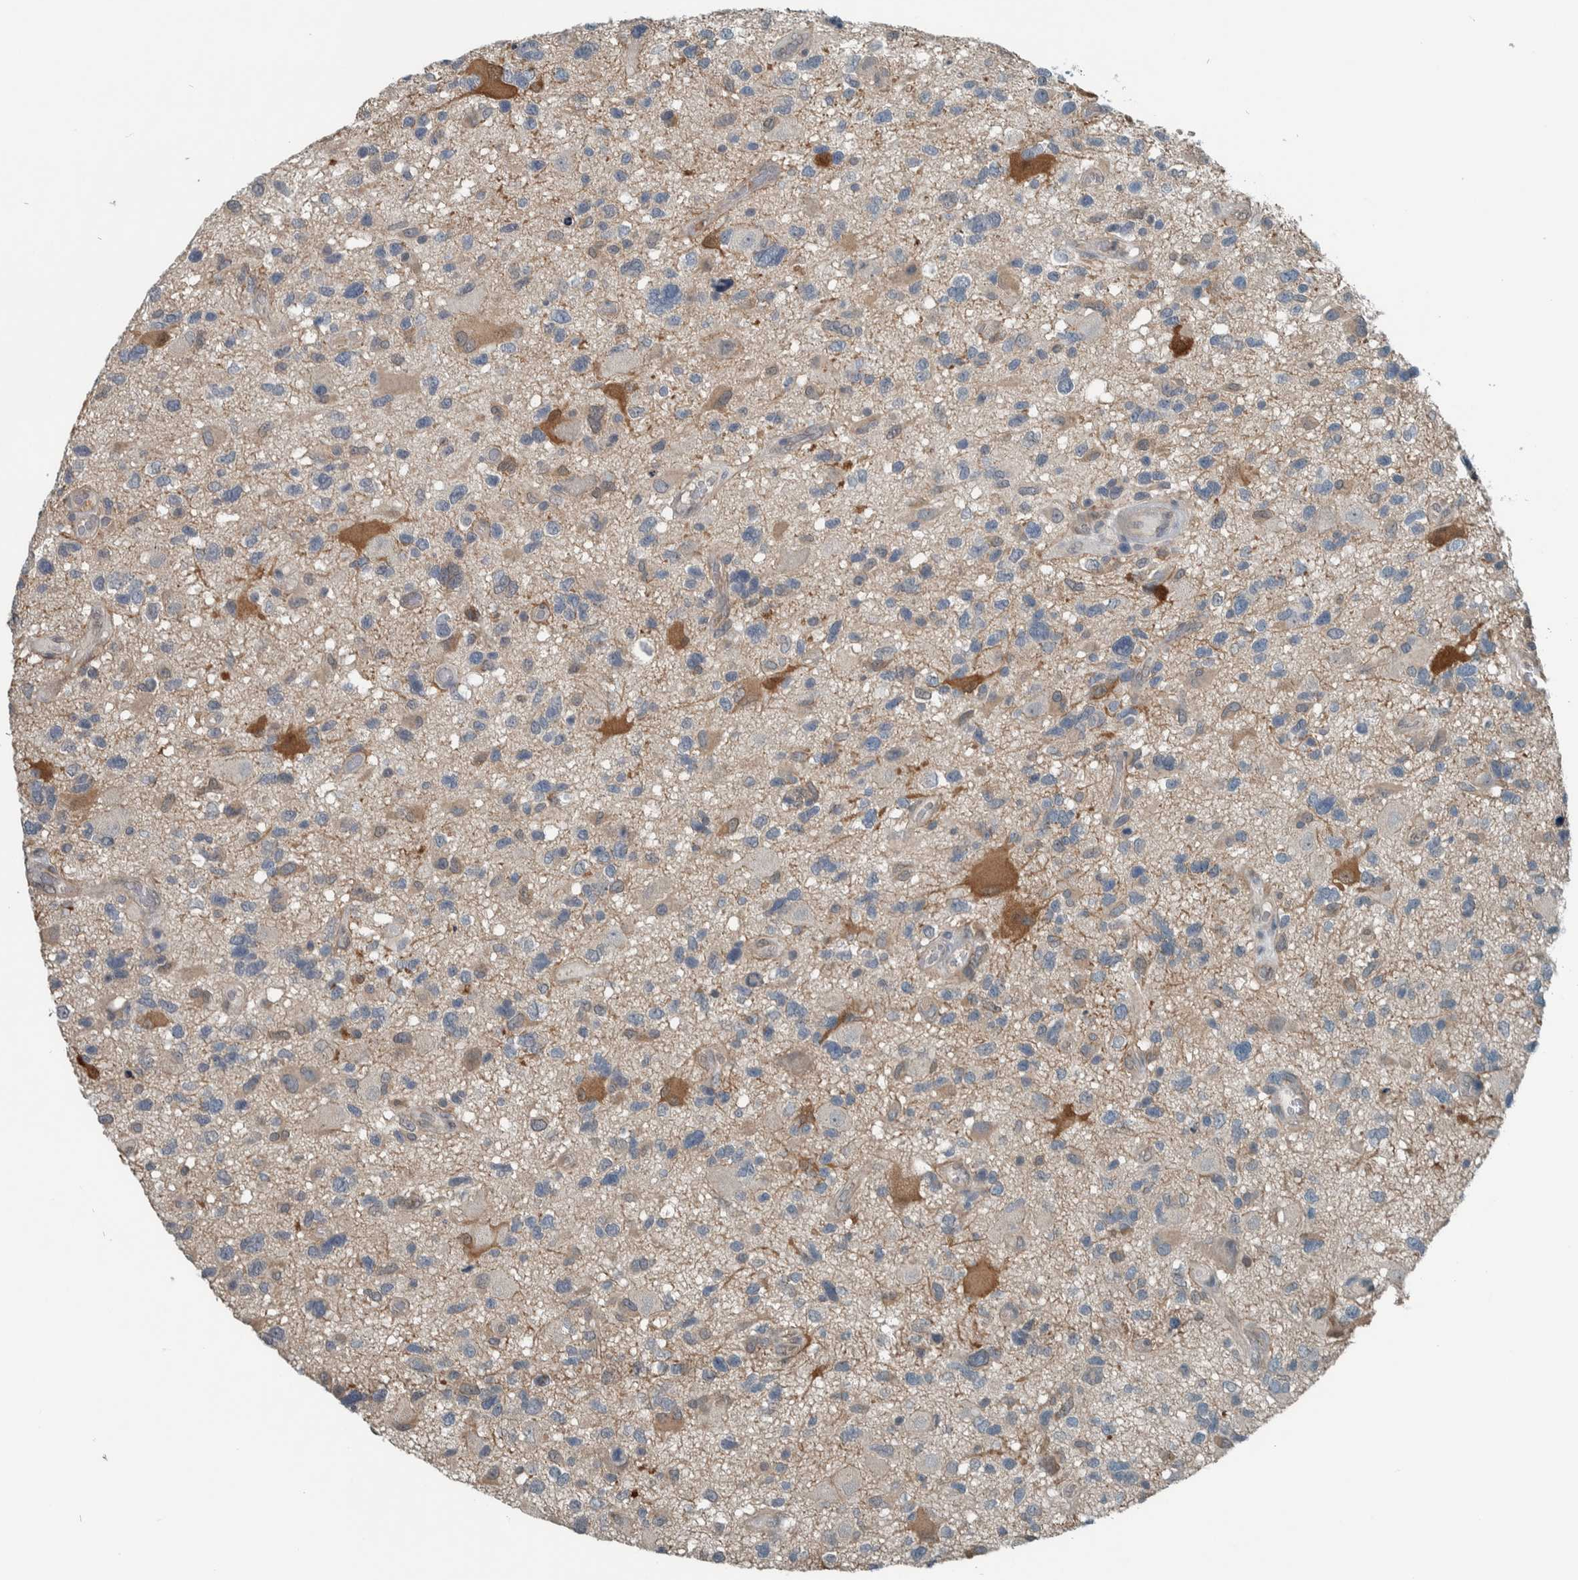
{"staining": {"intensity": "weak", "quantity": "<25%", "location": "cytoplasmic/membranous"}, "tissue": "glioma", "cell_type": "Tumor cells", "image_type": "cancer", "snomed": [{"axis": "morphology", "description": "Glioma, malignant, High grade"}, {"axis": "topography", "description": "Brain"}], "caption": "Immunohistochemistry photomicrograph of human glioma stained for a protein (brown), which shows no staining in tumor cells.", "gene": "ALAD", "patient": {"sex": "male", "age": 33}}